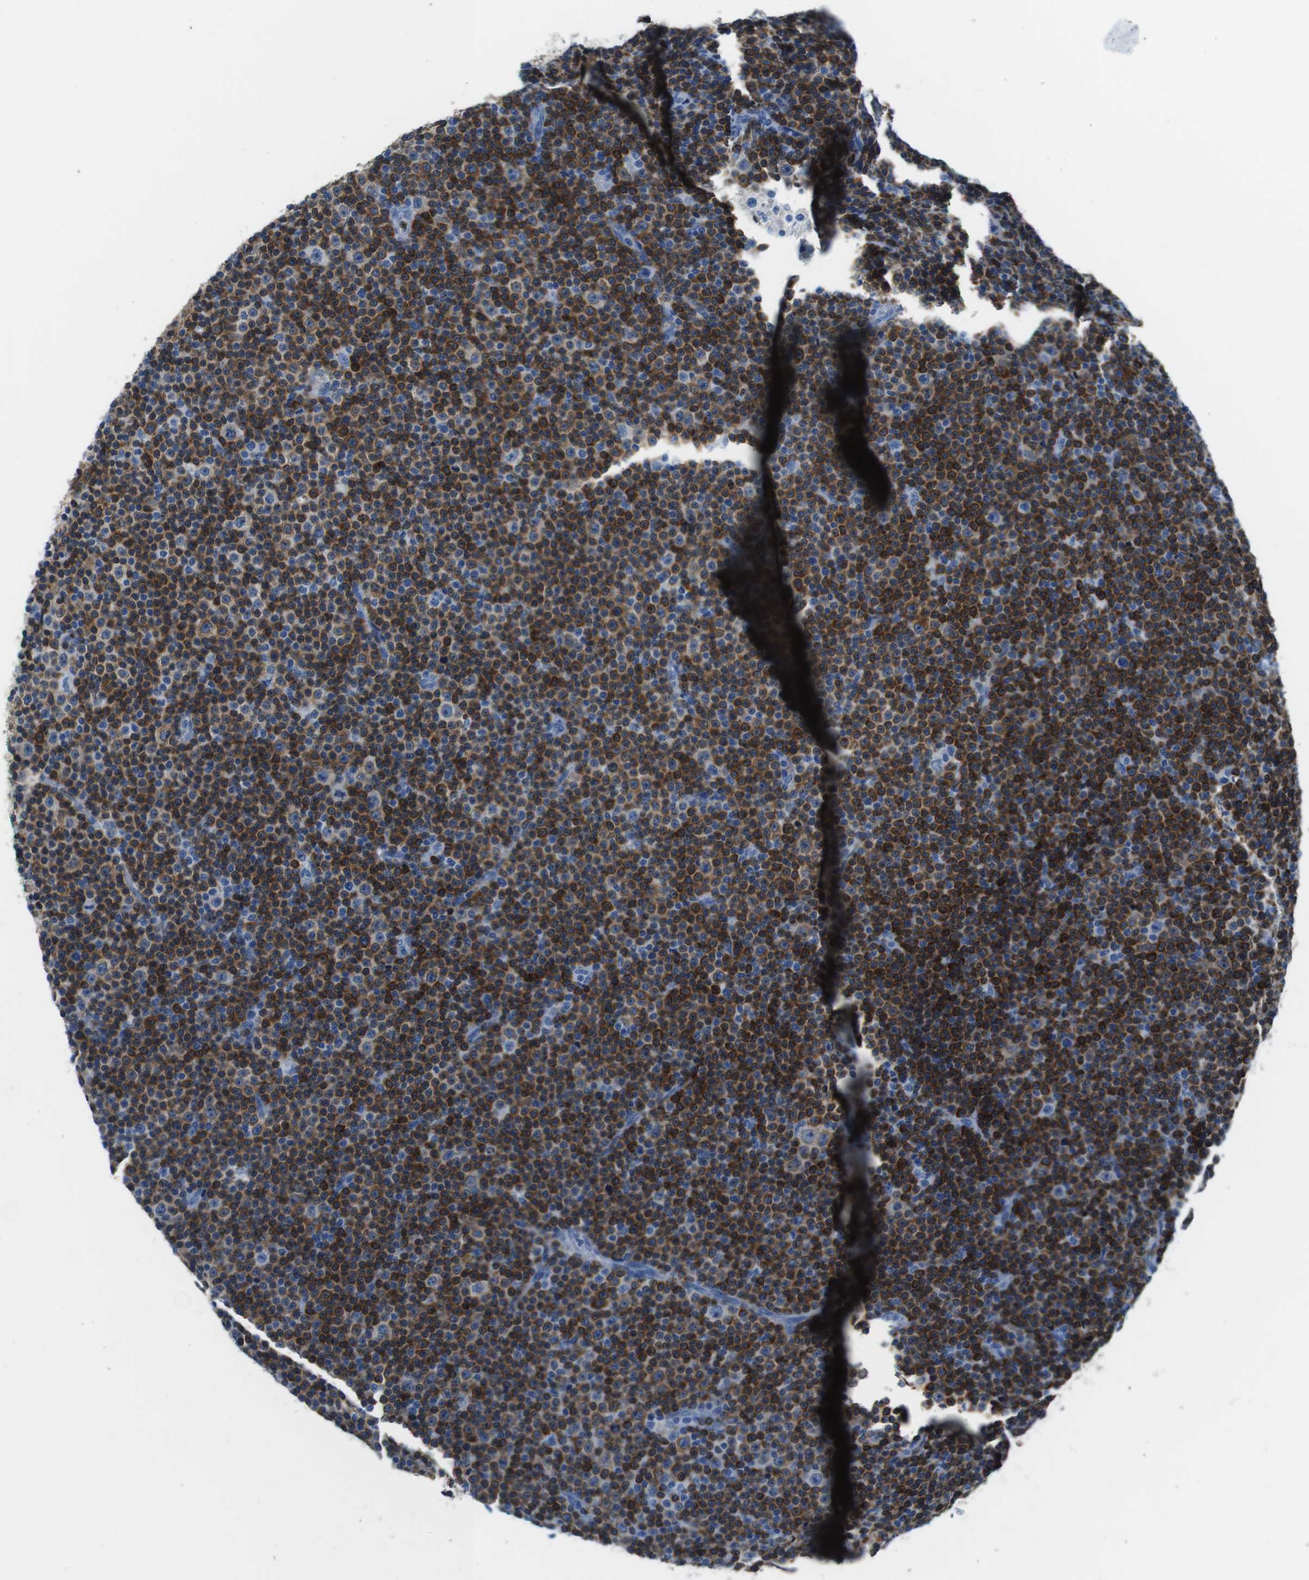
{"staining": {"intensity": "strong", "quantity": "25%-75%", "location": "cytoplasmic/membranous"}, "tissue": "lymphoma", "cell_type": "Tumor cells", "image_type": "cancer", "snomed": [{"axis": "morphology", "description": "Malignant lymphoma, non-Hodgkin's type, Low grade"}, {"axis": "topography", "description": "Lymph node"}], "caption": "A high-resolution histopathology image shows immunohistochemistry staining of low-grade malignant lymphoma, non-Hodgkin's type, which shows strong cytoplasmic/membranous positivity in approximately 25%-75% of tumor cells. (brown staining indicates protein expression, while blue staining denotes nuclei).", "gene": "IGHD", "patient": {"sex": "female", "age": 67}}